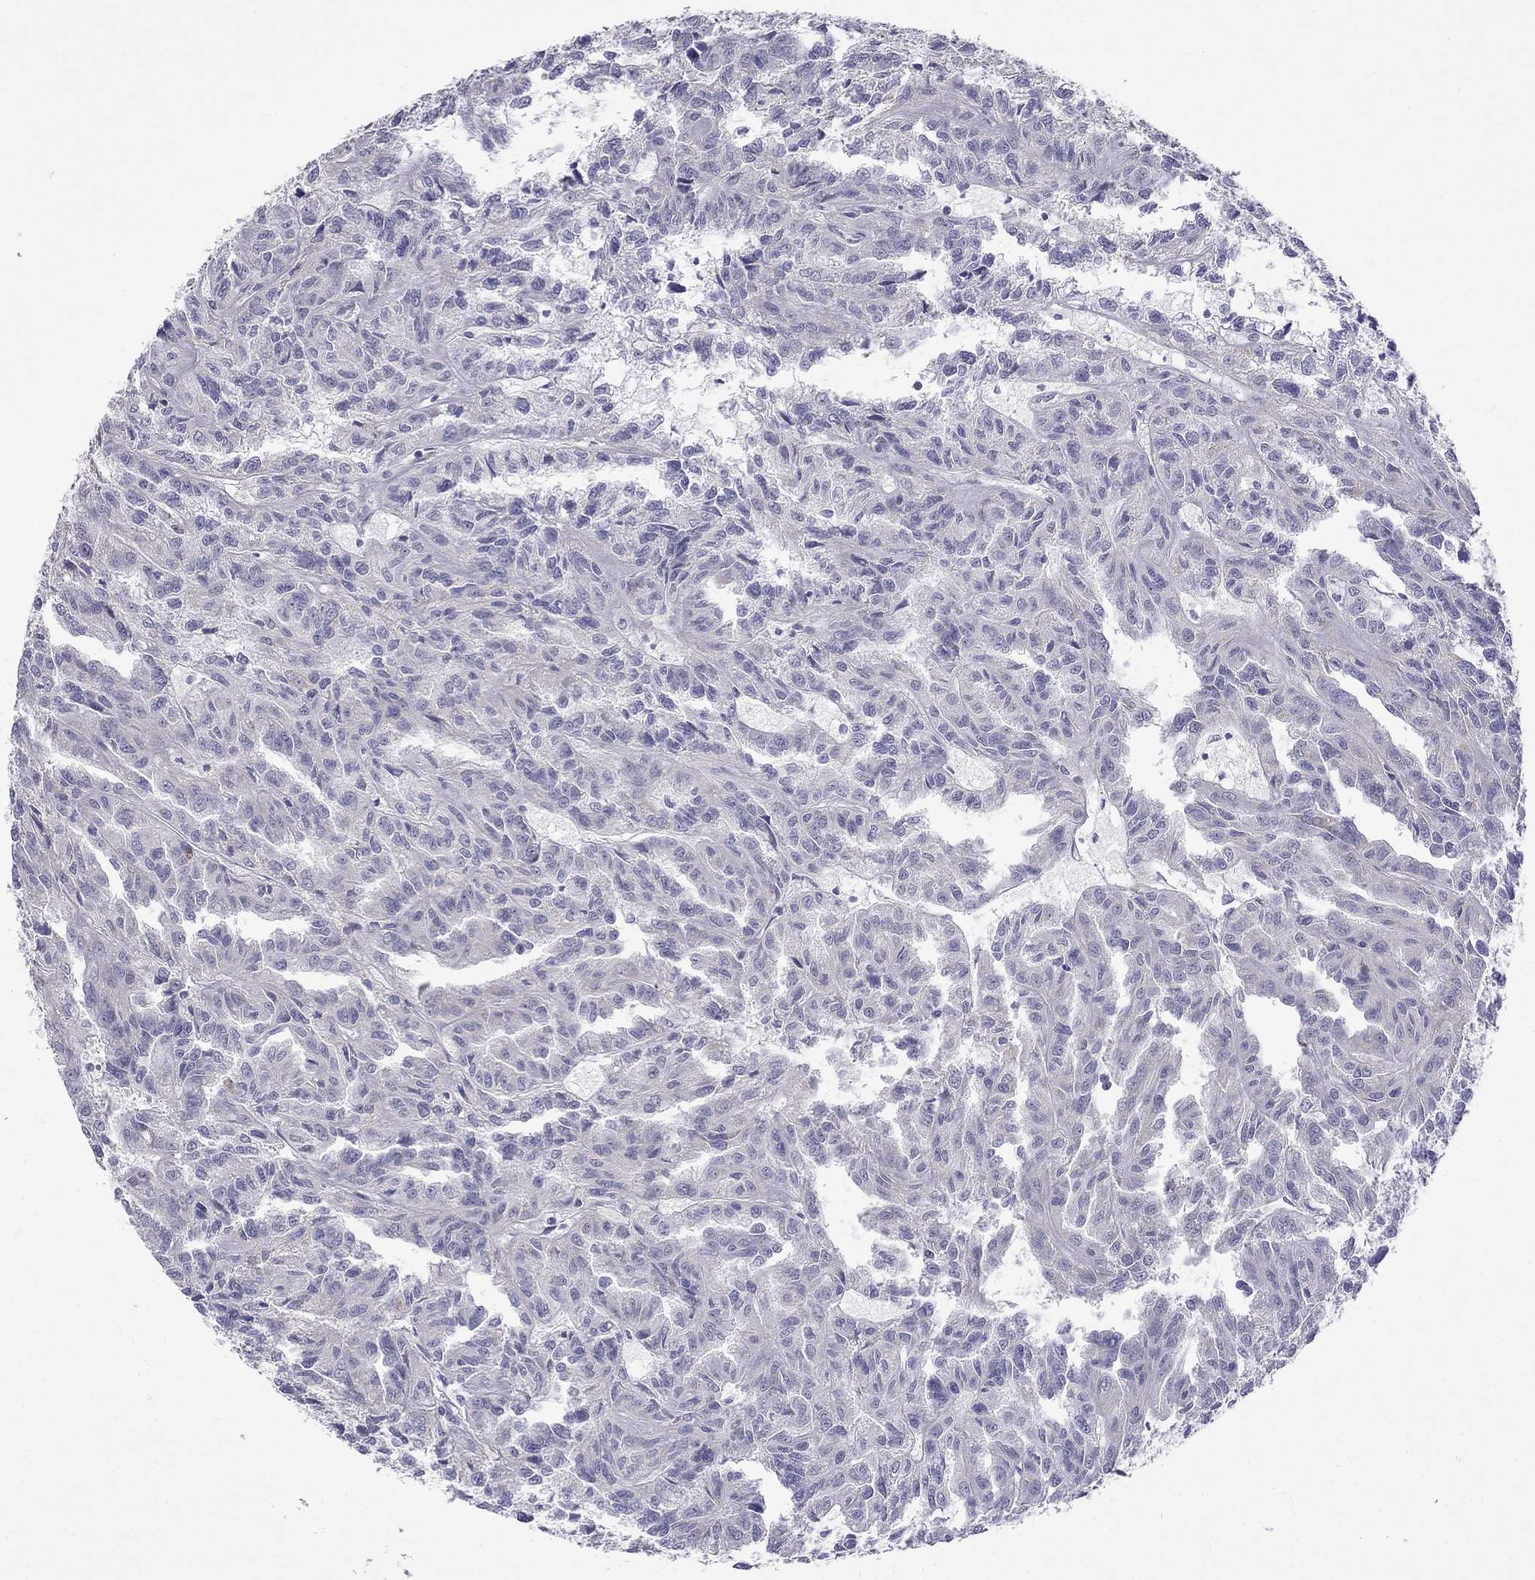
{"staining": {"intensity": "negative", "quantity": "none", "location": "none"}, "tissue": "renal cancer", "cell_type": "Tumor cells", "image_type": "cancer", "snomed": [{"axis": "morphology", "description": "Adenocarcinoma, NOS"}, {"axis": "topography", "description": "Kidney"}], "caption": "An immunohistochemistry (IHC) micrograph of renal adenocarcinoma is shown. There is no staining in tumor cells of renal adenocarcinoma.", "gene": "C5orf49", "patient": {"sex": "male", "age": 79}}